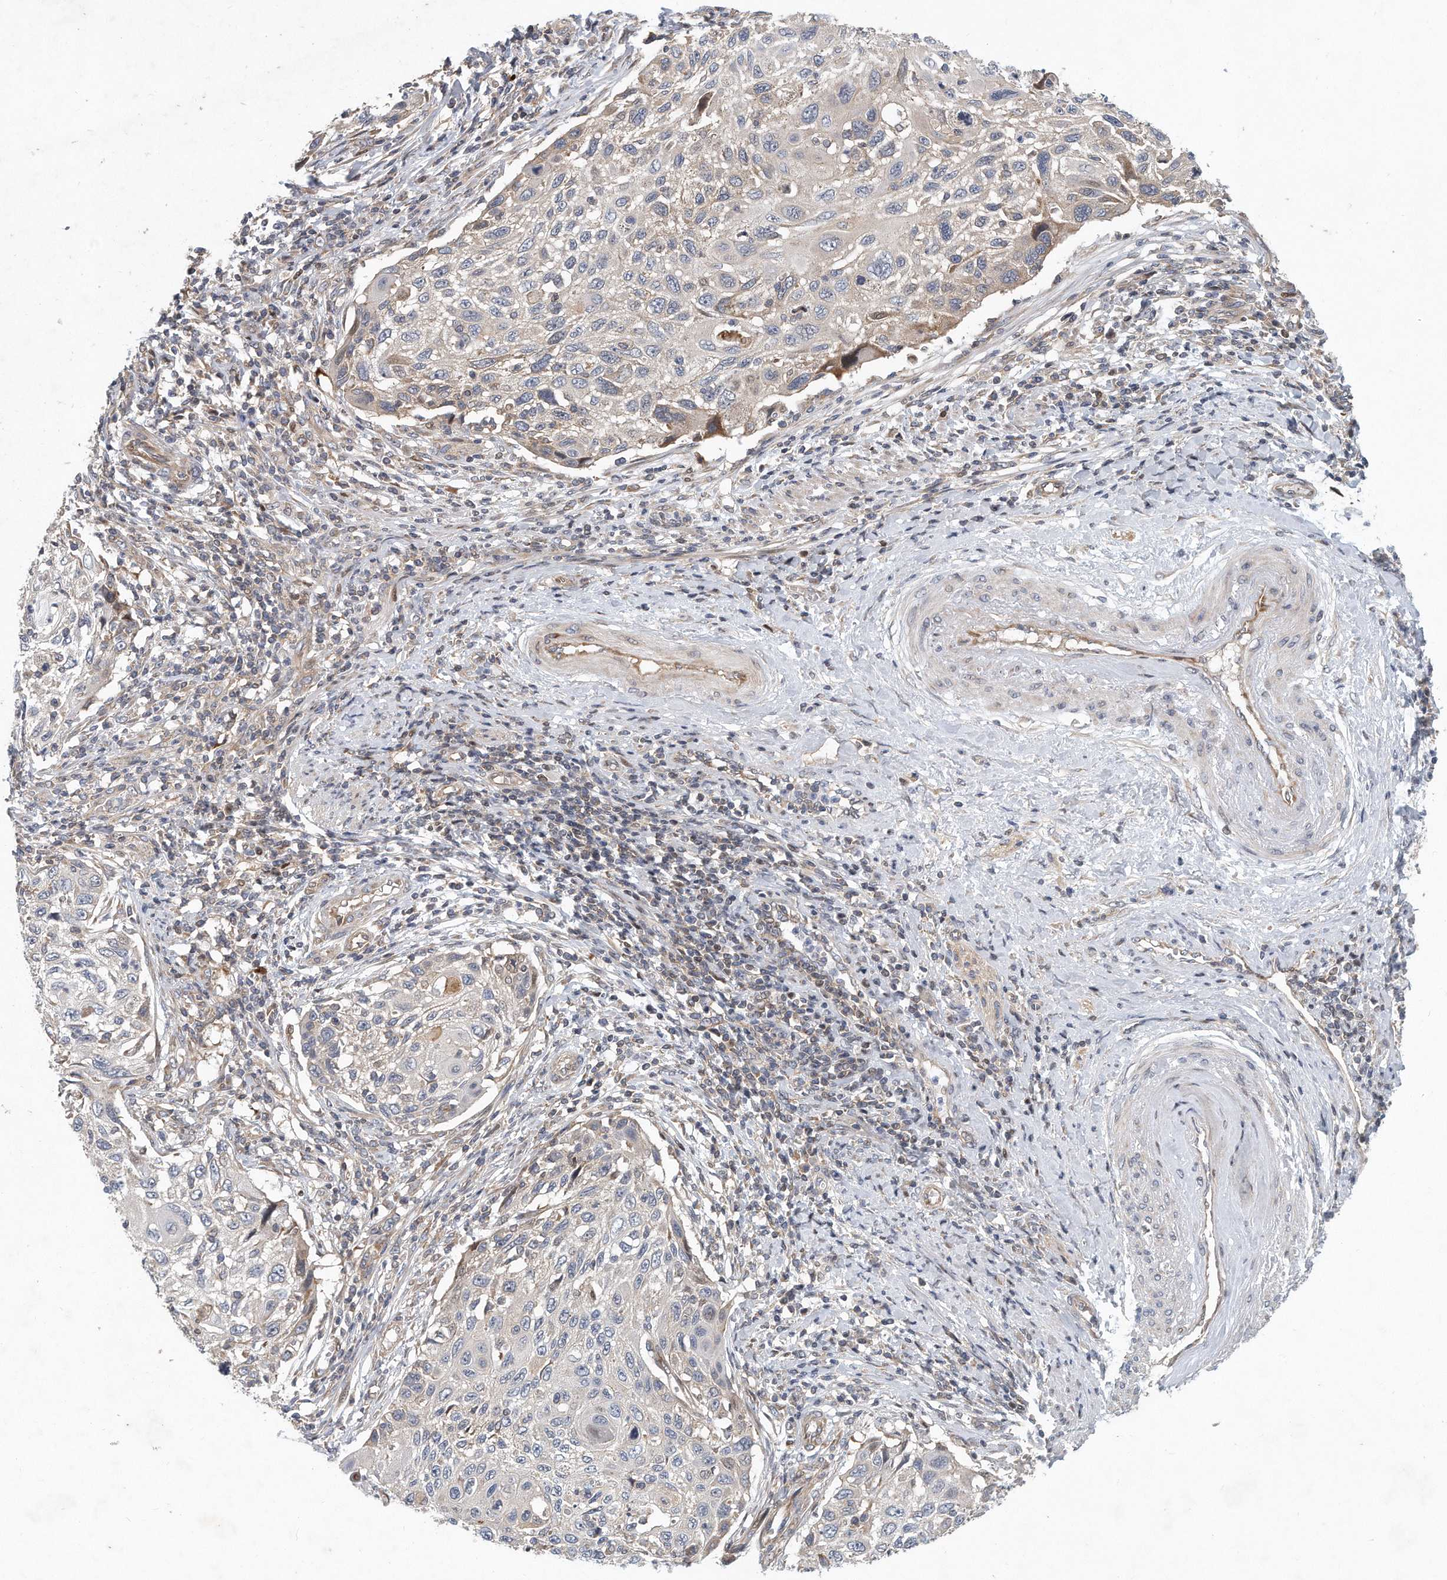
{"staining": {"intensity": "weak", "quantity": "<25%", "location": "cytoplasmic/membranous"}, "tissue": "cervical cancer", "cell_type": "Tumor cells", "image_type": "cancer", "snomed": [{"axis": "morphology", "description": "Squamous cell carcinoma, NOS"}, {"axis": "topography", "description": "Cervix"}], "caption": "Cervical cancer was stained to show a protein in brown. There is no significant staining in tumor cells.", "gene": "PCDH8", "patient": {"sex": "female", "age": 70}}